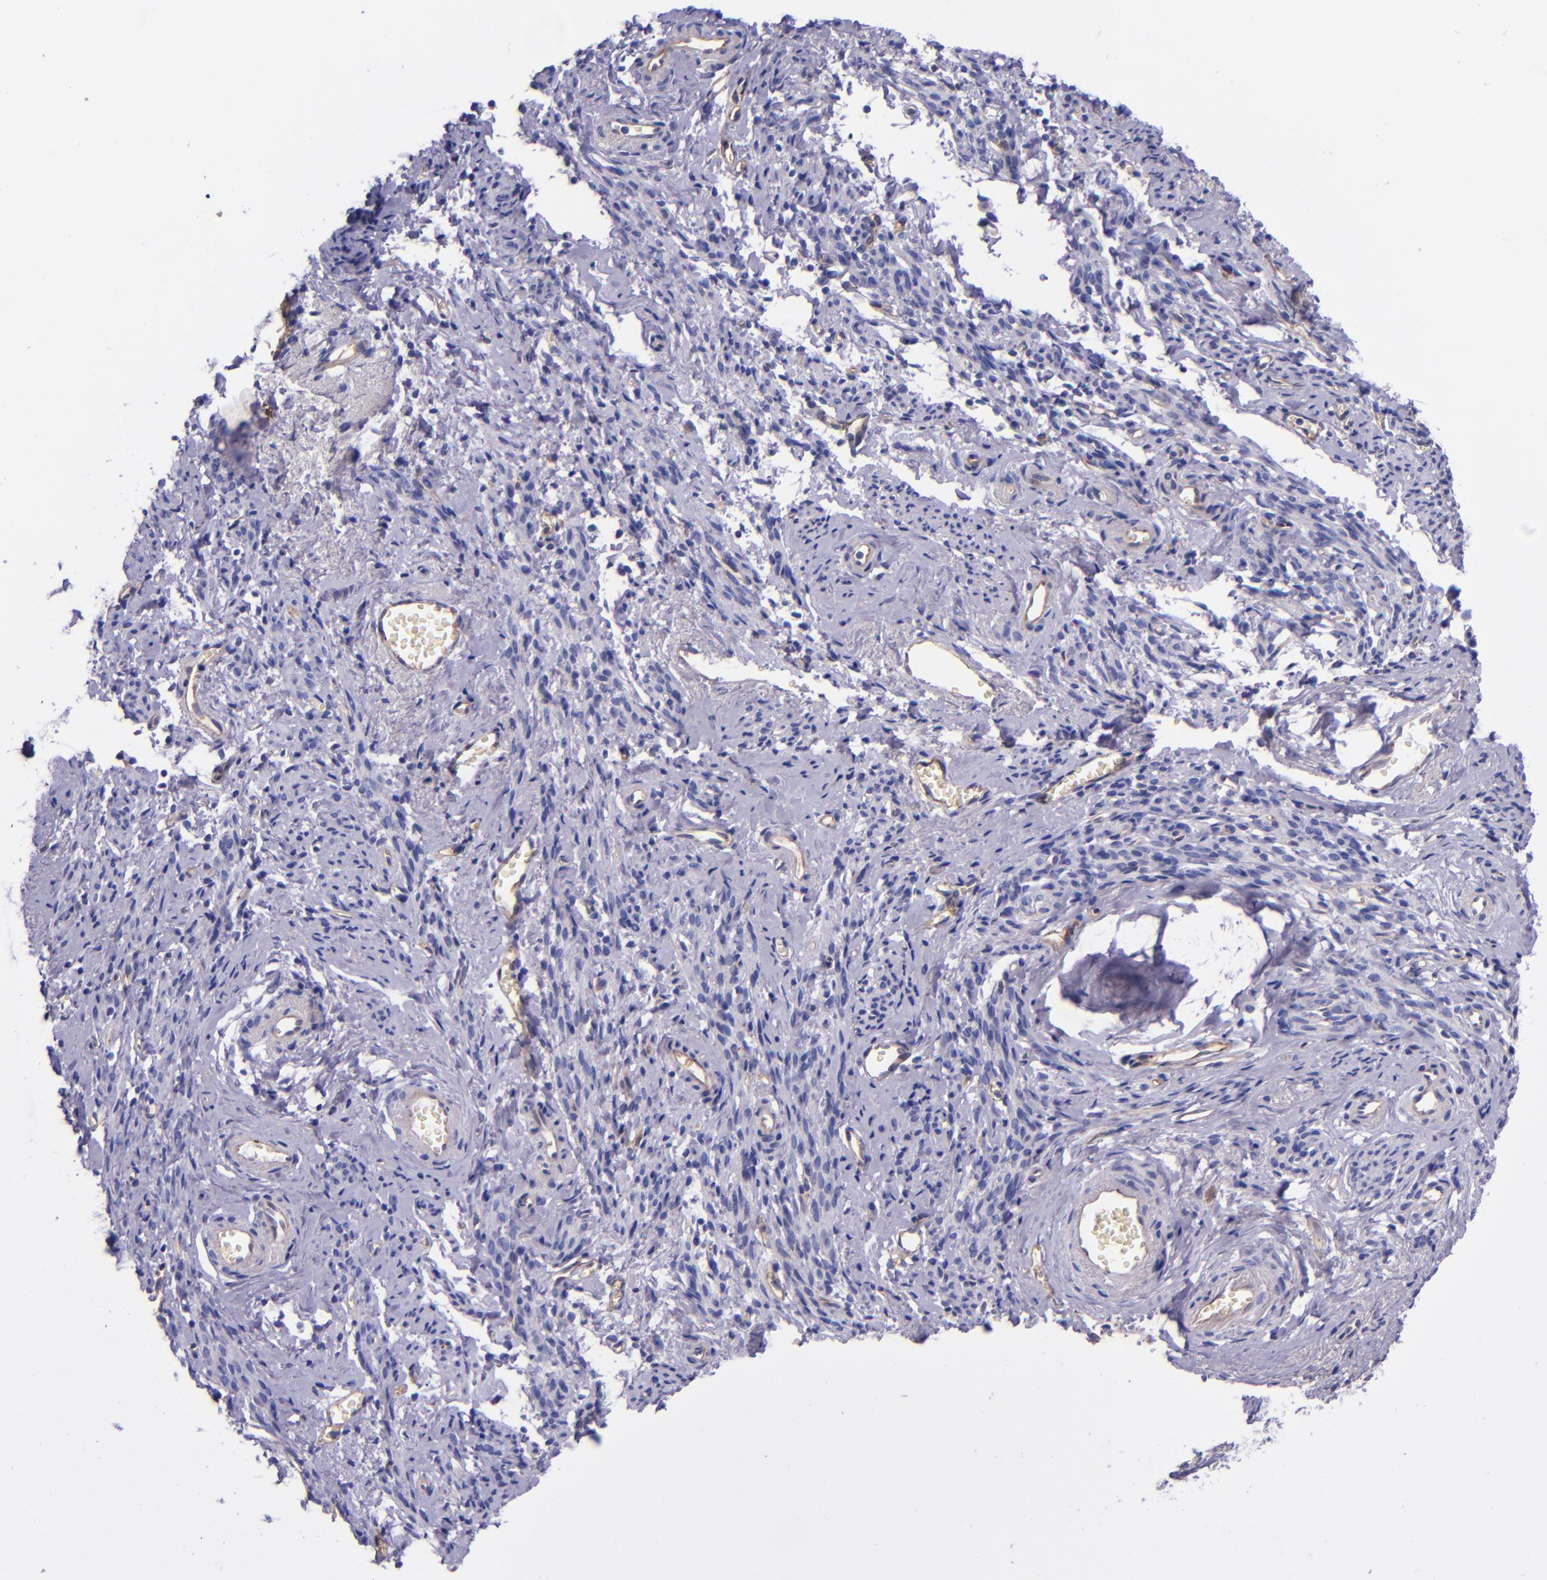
{"staining": {"intensity": "negative", "quantity": "none", "location": "none"}, "tissue": "endometrial cancer", "cell_type": "Tumor cells", "image_type": "cancer", "snomed": [{"axis": "morphology", "description": "Adenocarcinoma, NOS"}, {"axis": "topography", "description": "Endometrium"}], "caption": "Adenocarcinoma (endometrial) was stained to show a protein in brown. There is no significant positivity in tumor cells.", "gene": "NOS3", "patient": {"sex": "female", "age": 75}}